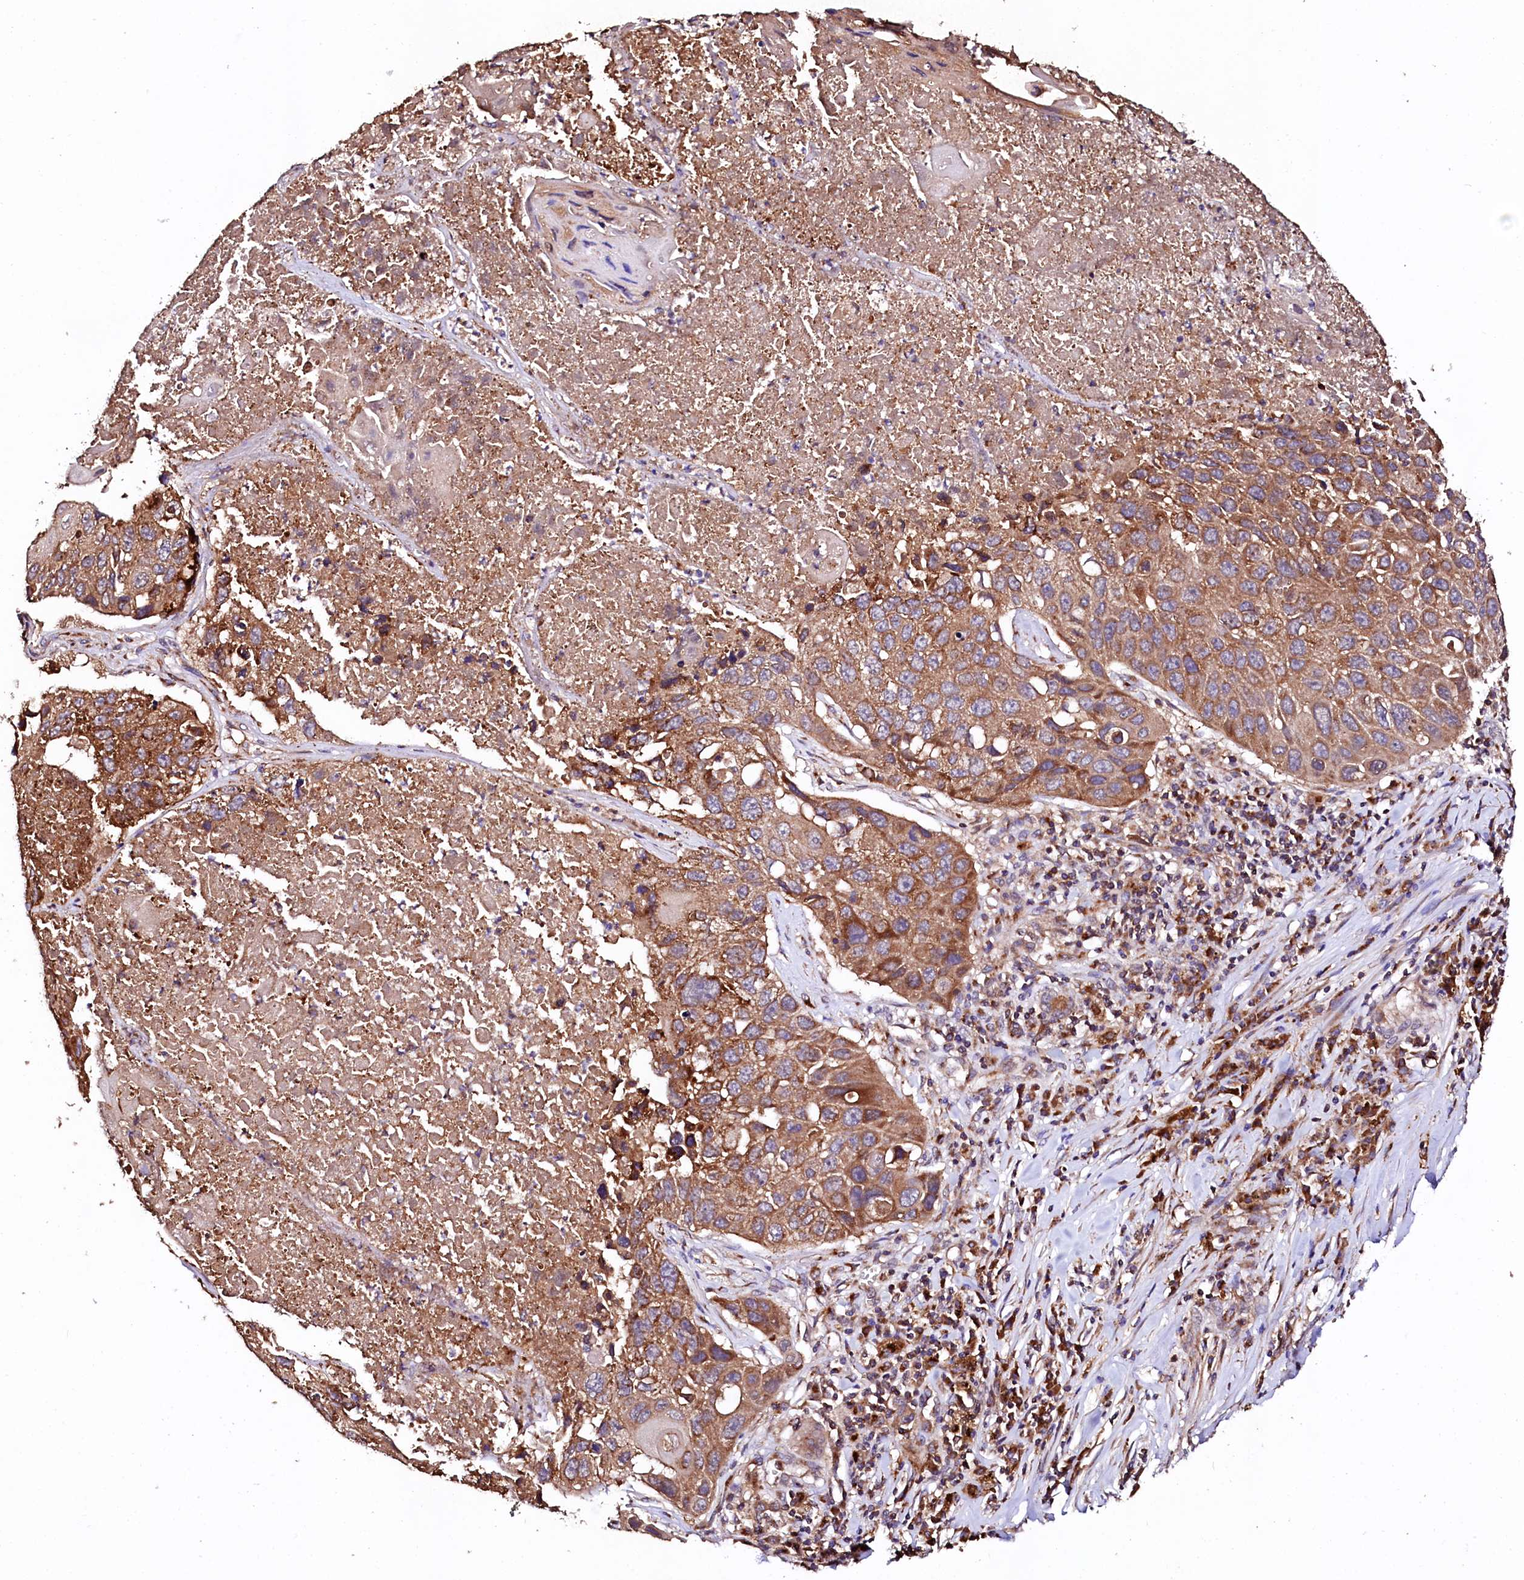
{"staining": {"intensity": "moderate", "quantity": ">75%", "location": "cytoplasmic/membranous"}, "tissue": "lung cancer", "cell_type": "Tumor cells", "image_type": "cancer", "snomed": [{"axis": "morphology", "description": "Squamous cell carcinoma, NOS"}, {"axis": "topography", "description": "Lung"}], "caption": "Squamous cell carcinoma (lung) stained with a brown dye shows moderate cytoplasmic/membranous positive expression in approximately >75% of tumor cells.", "gene": "ST3GAL1", "patient": {"sex": "male", "age": 61}}